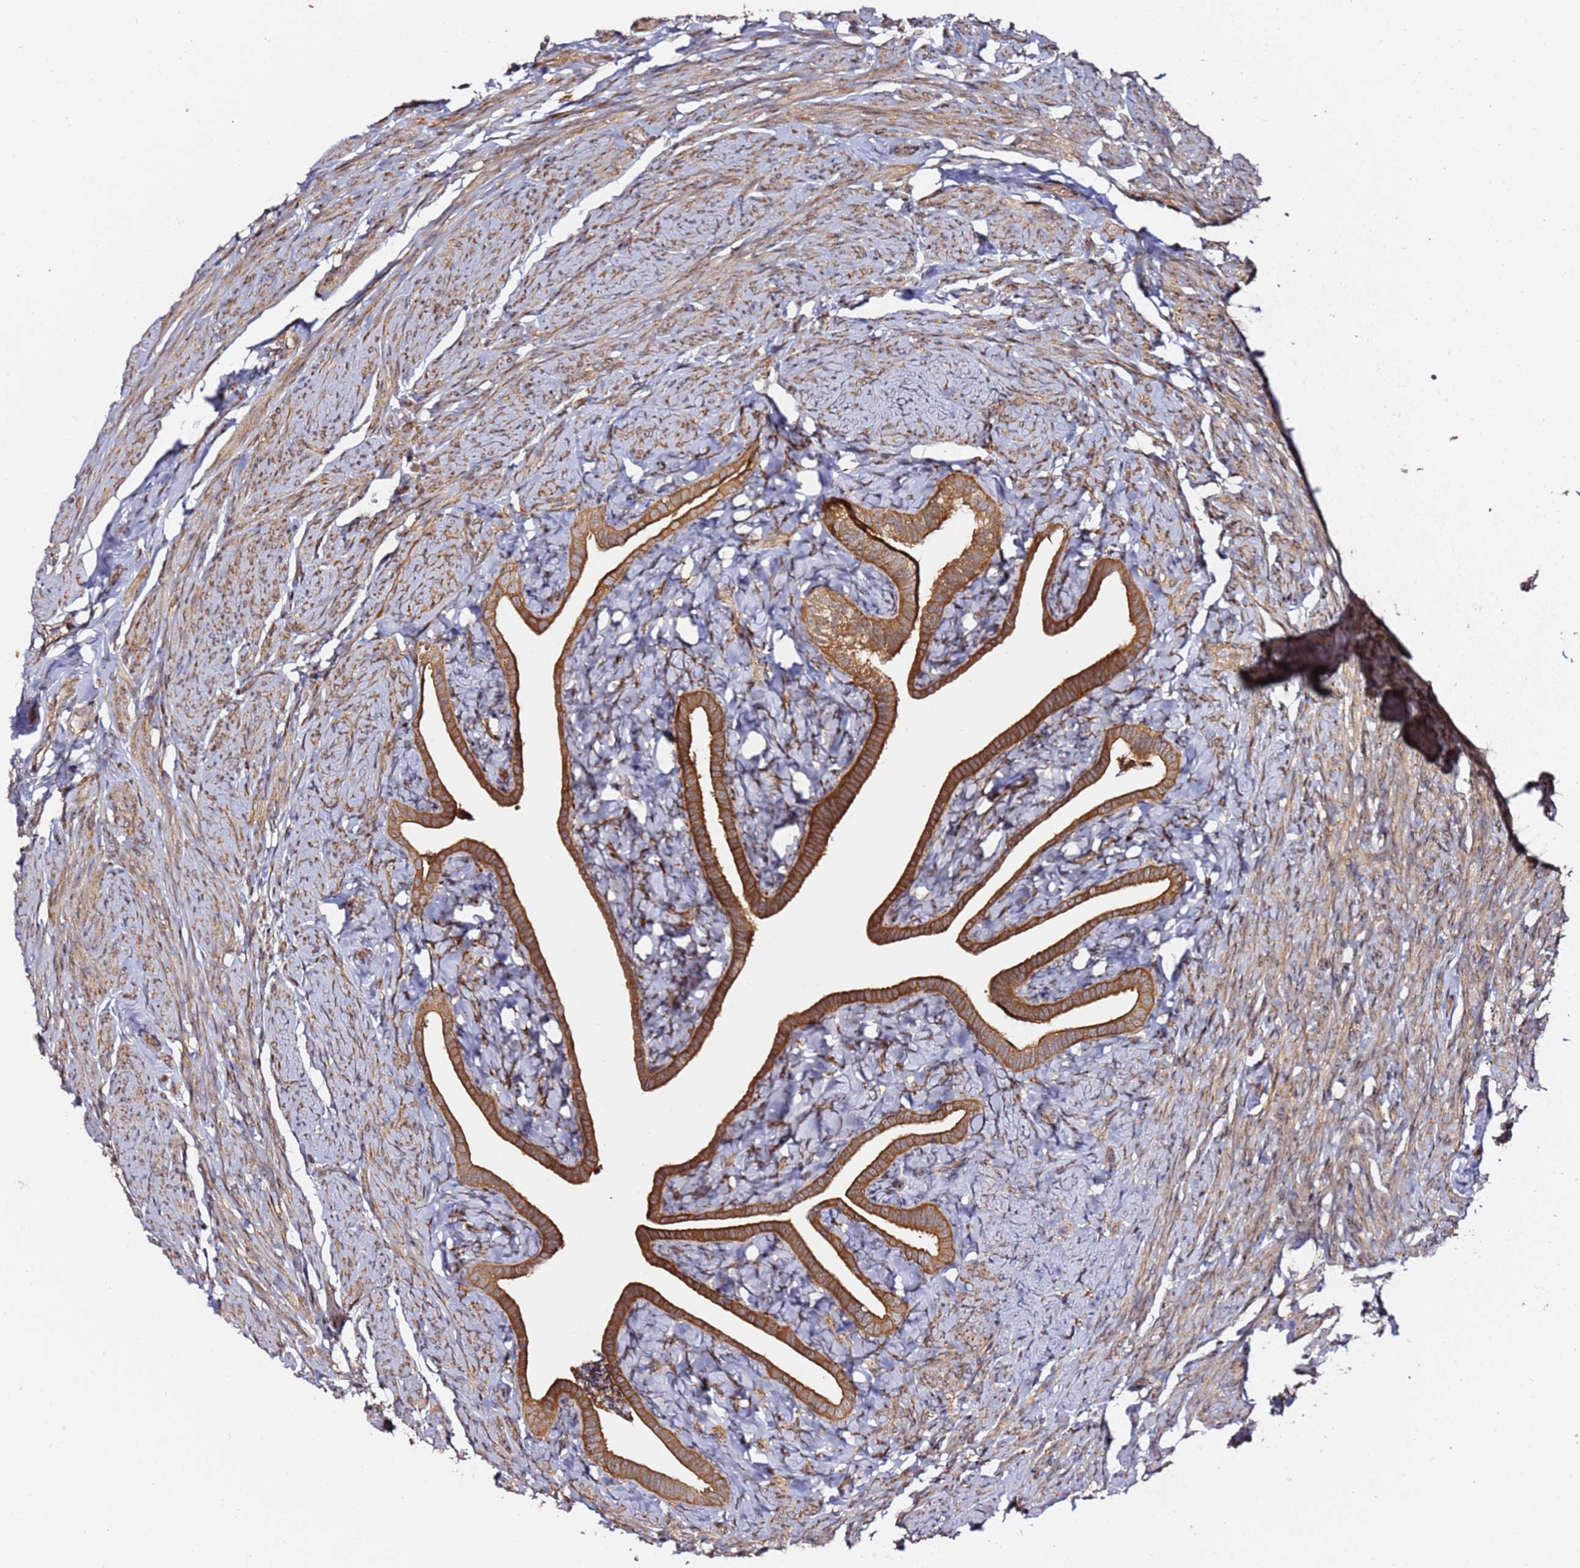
{"staining": {"intensity": "strong", "quantity": ">75%", "location": "cytoplasmic/membranous"}, "tissue": "fallopian tube", "cell_type": "Glandular cells", "image_type": "normal", "snomed": [{"axis": "morphology", "description": "Normal tissue, NOS"}, {"axis": "topography", "description": "Fallopian tube"}], "caption": "Immunohistochemical staining of unremarkable fallopian tube reveals >75% levels of strong cytoplasmic/membranous protein positivity in approximately >75% of glandular cells.", "gene": "PRKAB2", "patient": {"sex": "female", "age": 69}}